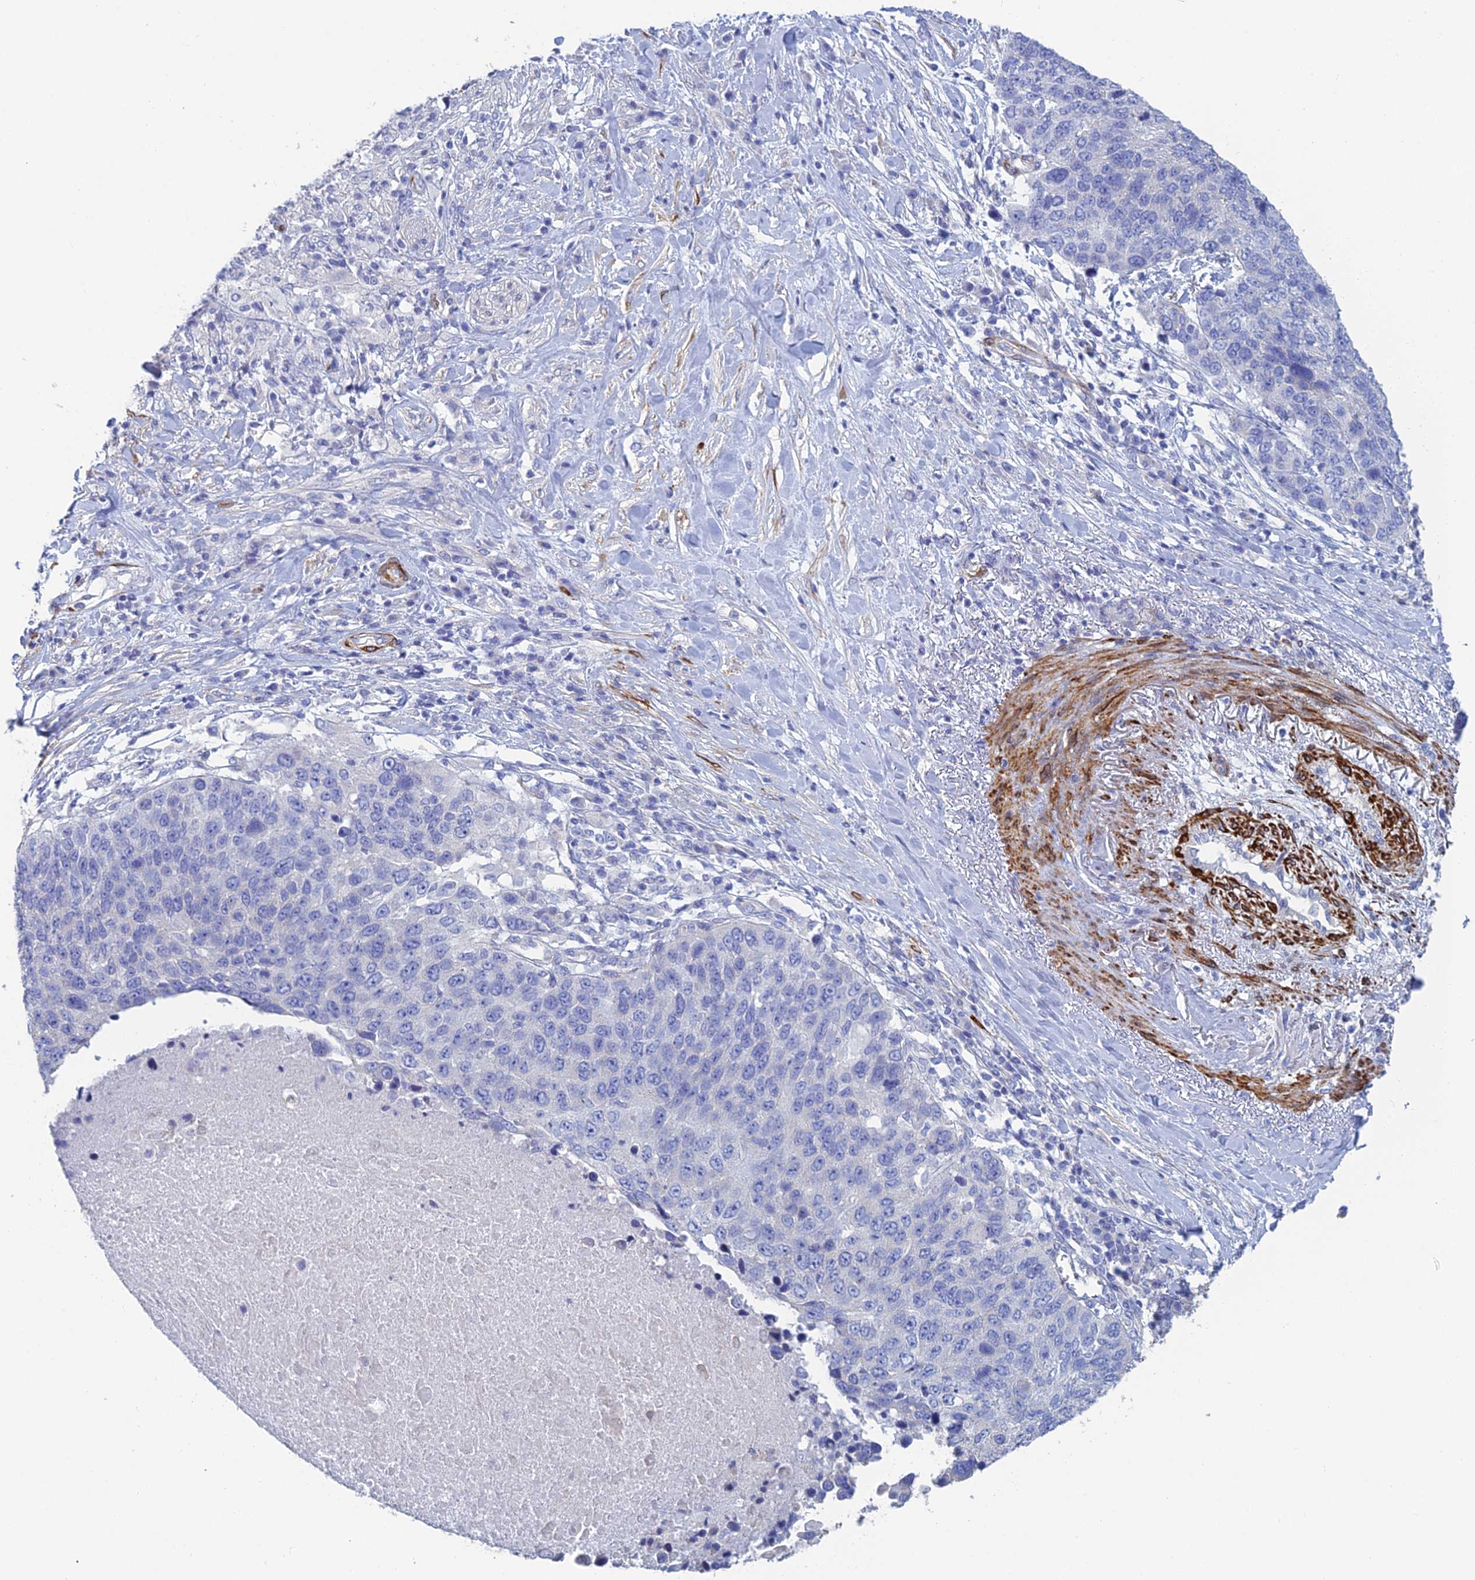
{"staining": {"intensity": "negative", "quantity": "none", "location": "none"}, "tissue": "lung cancer", "cell_type": "Tumor cells", "image_type": "cancer", "snomed": [{"axis": "morphology", "description": "Normal tissue, NOS"}, {"axis": "morphology", "description": "Squamous cell carcinoma, NOS"}, {"axis": "topography", "description": "Lymph node"}, {"axis": "topography", "description": "Lung"}], "caption": "Immunohistochemistry (IHC) photomicrograph of neoplastic tissue: lung squamous cell carcinoma stained with DAB displays no significant protein staining in tumor cells.", "gene": "PCDHA8", "patient": {"sex": "male", "age": 66}}